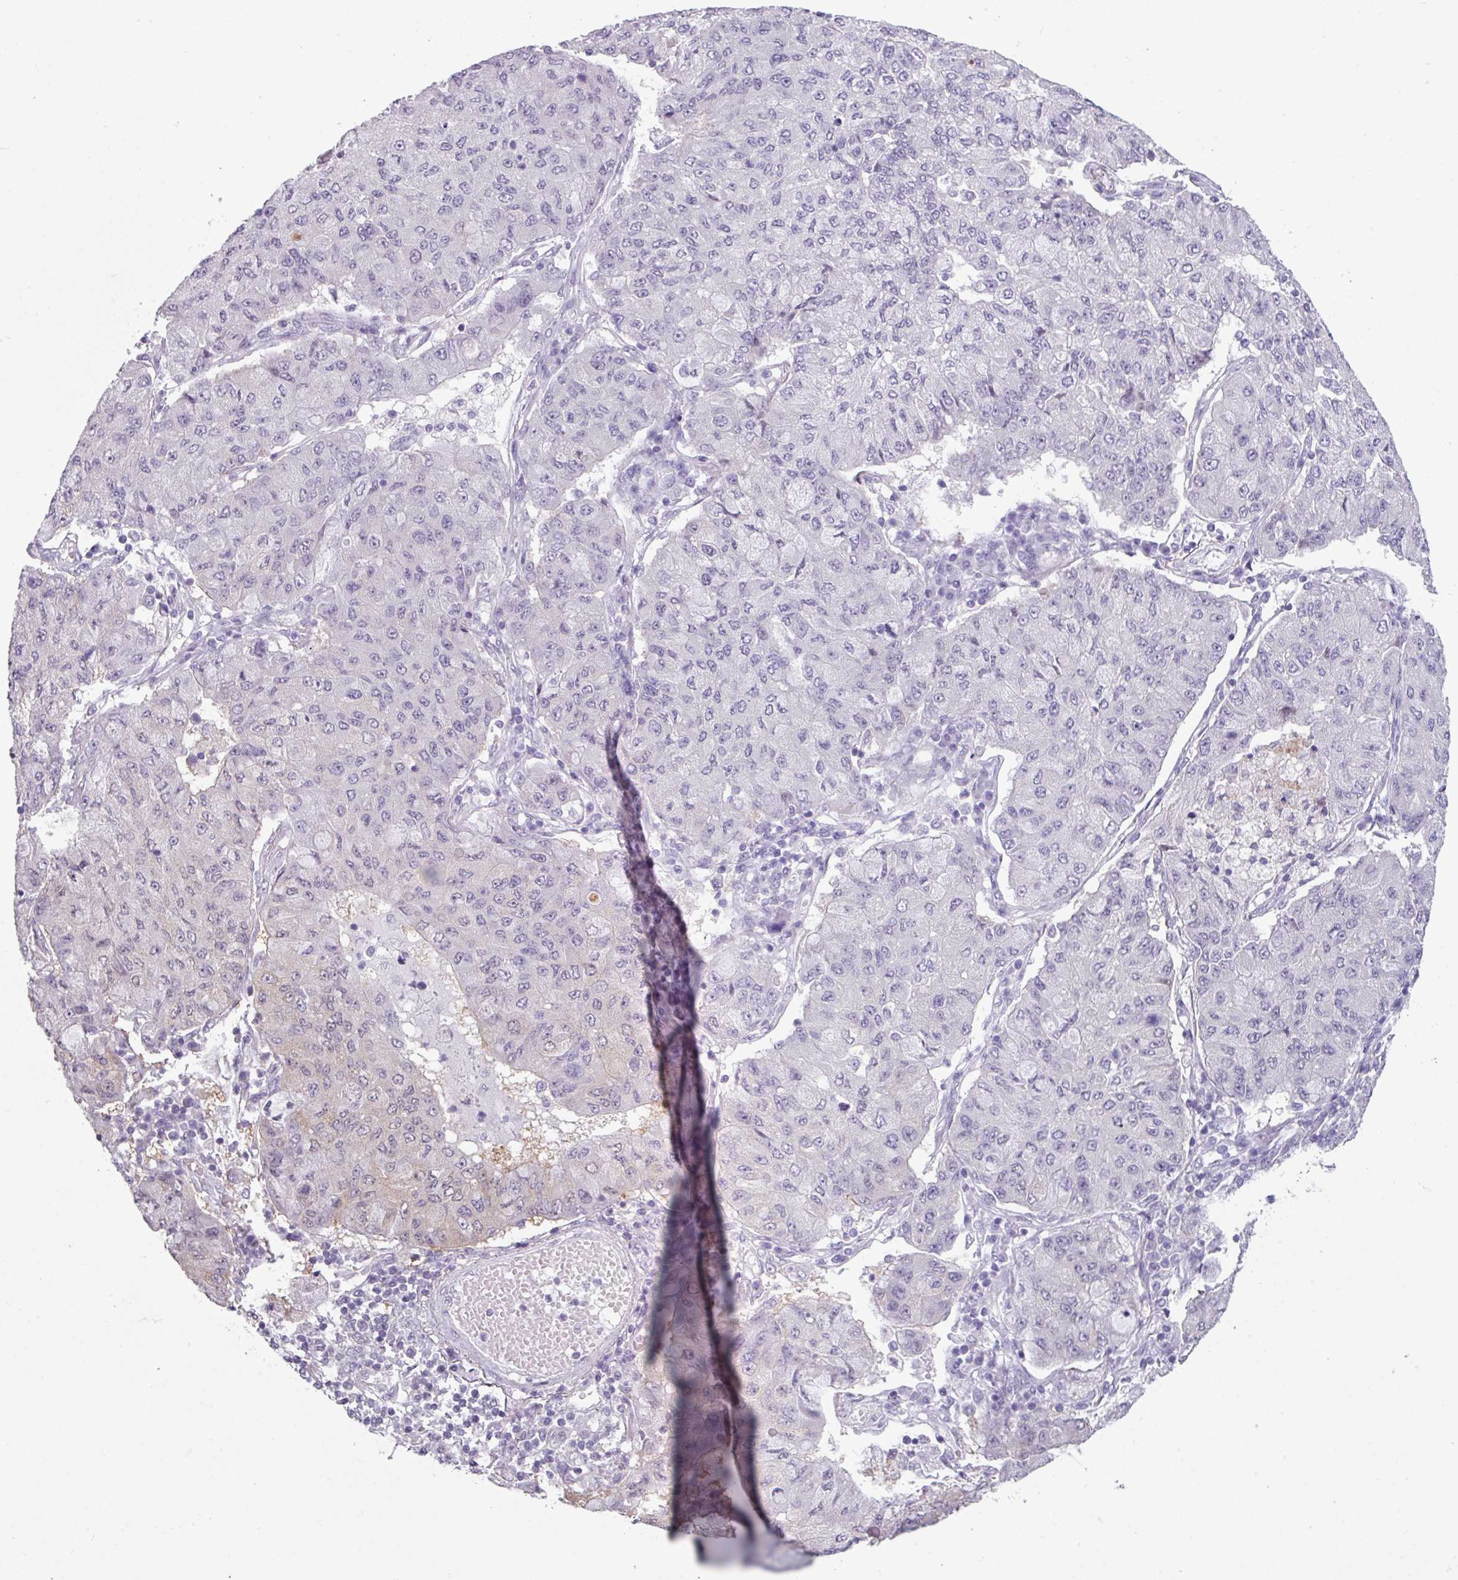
{"staining": {"intensity": "negative", "quantity": "none", "location": "none"}, "tissue": "lung cancer", "cell_type": "Tumor cells", "image_type": "cancer", "snomed": [{"axis": "morphology", "description": "Squamous cell carcinoma, NOS"}, {"axis": "topography", "description": "Lung"}], "caption": "Immunohistochemistry (IHC) image of human lung cancer (squamous cell carcinoma) stained for a protein (brown), which exhibits no staining in tumor cells.", "gene": "TTLL12", "patient": {"sex": "male", "age": 74}}